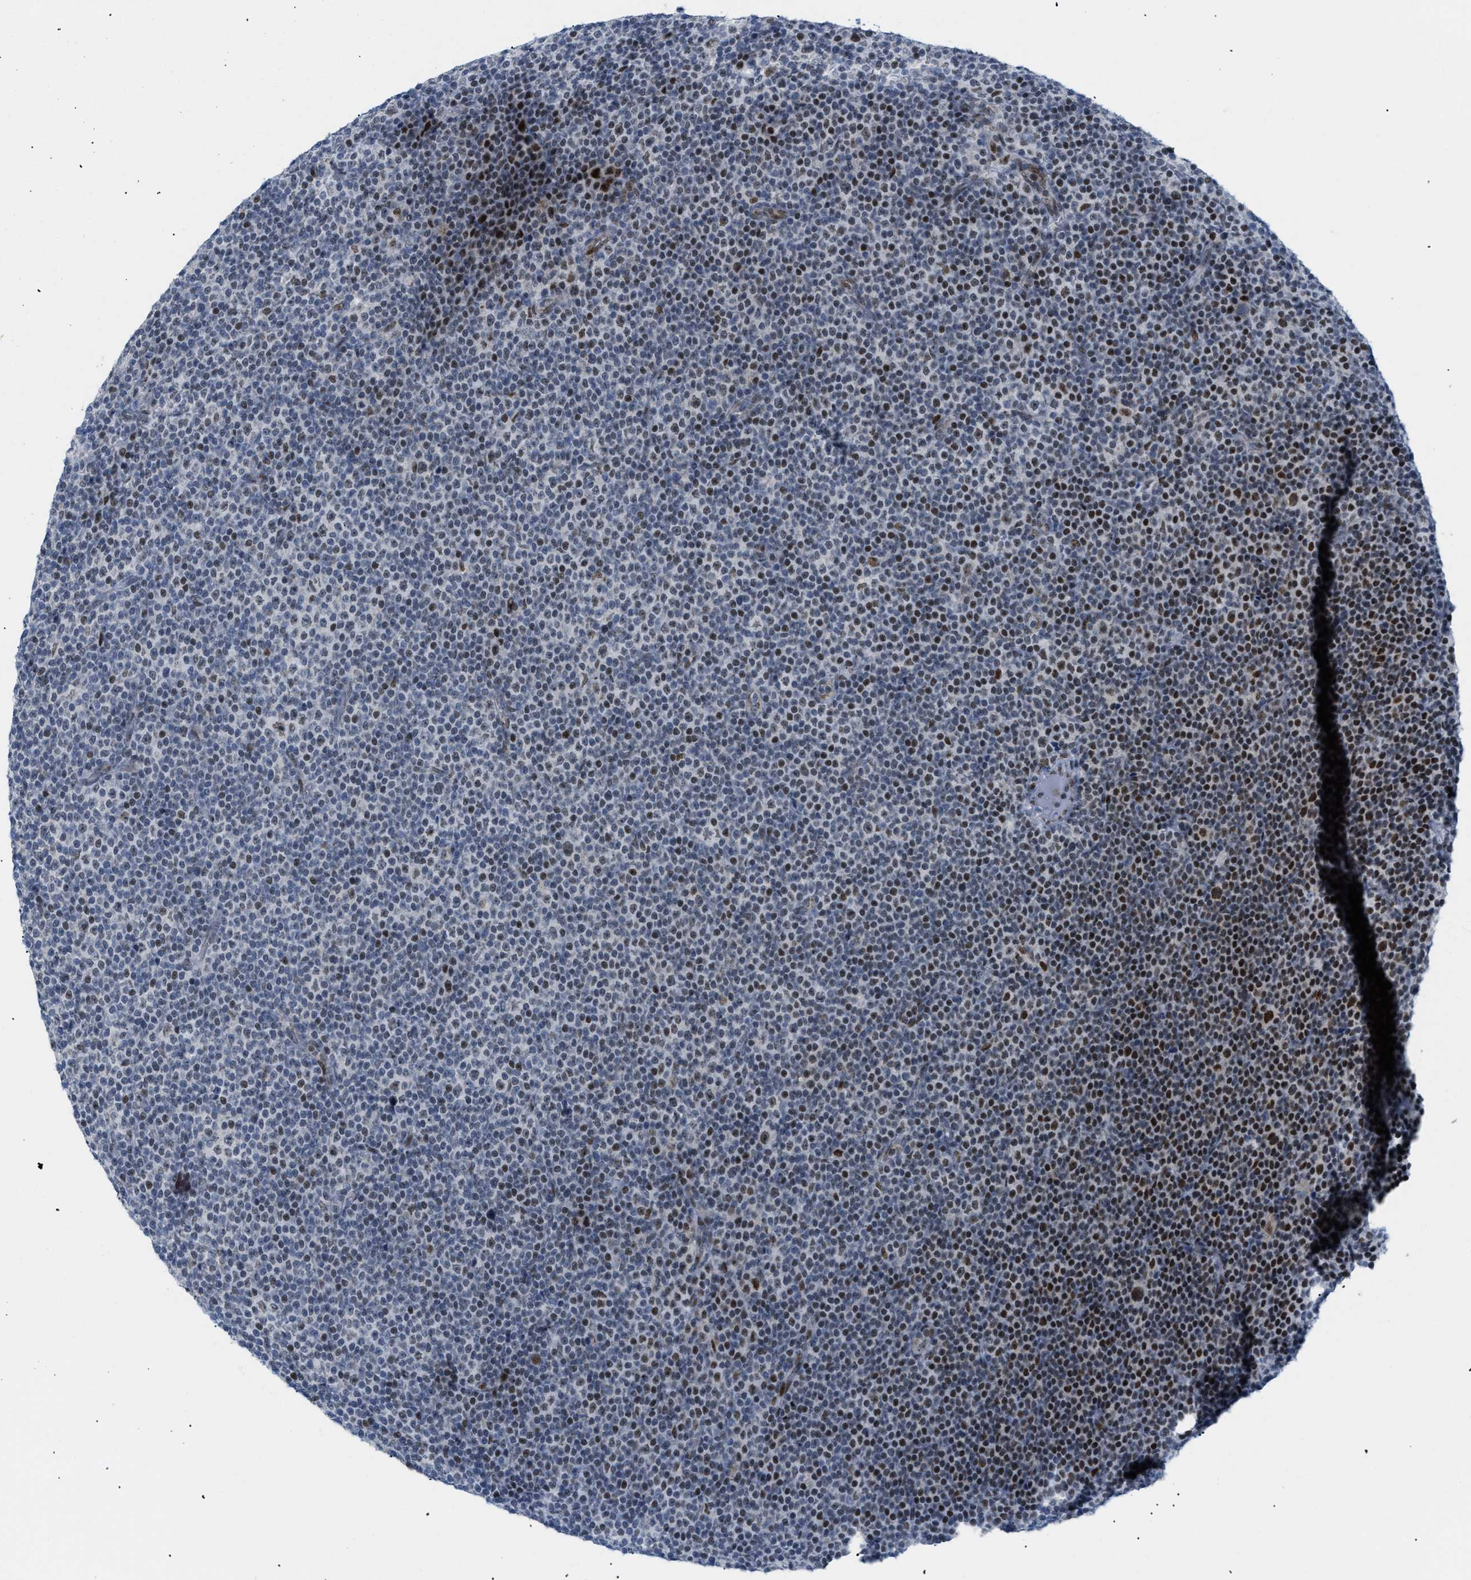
{"staining": {"intensity": "moderate", "quantity": "25%-75%", "location": "nuclear"}, "tissue": "lymphoma", "cell_type": "Tumor cells", "image_type": "cancer", "snomed": [{"axis": "morphology", "description": "Malignant lymphoma, non-Hodgkin's type, Low grade"}, {"axis": "topography", "description": "Lymph node"}], "caption": "Tumor cells reveal medium levels of moderate nuclear staining in approximately 25%-75% of cells in human lymphoma.", "gene": "MED1", "patient": {"sex": "female", "age": 67}}